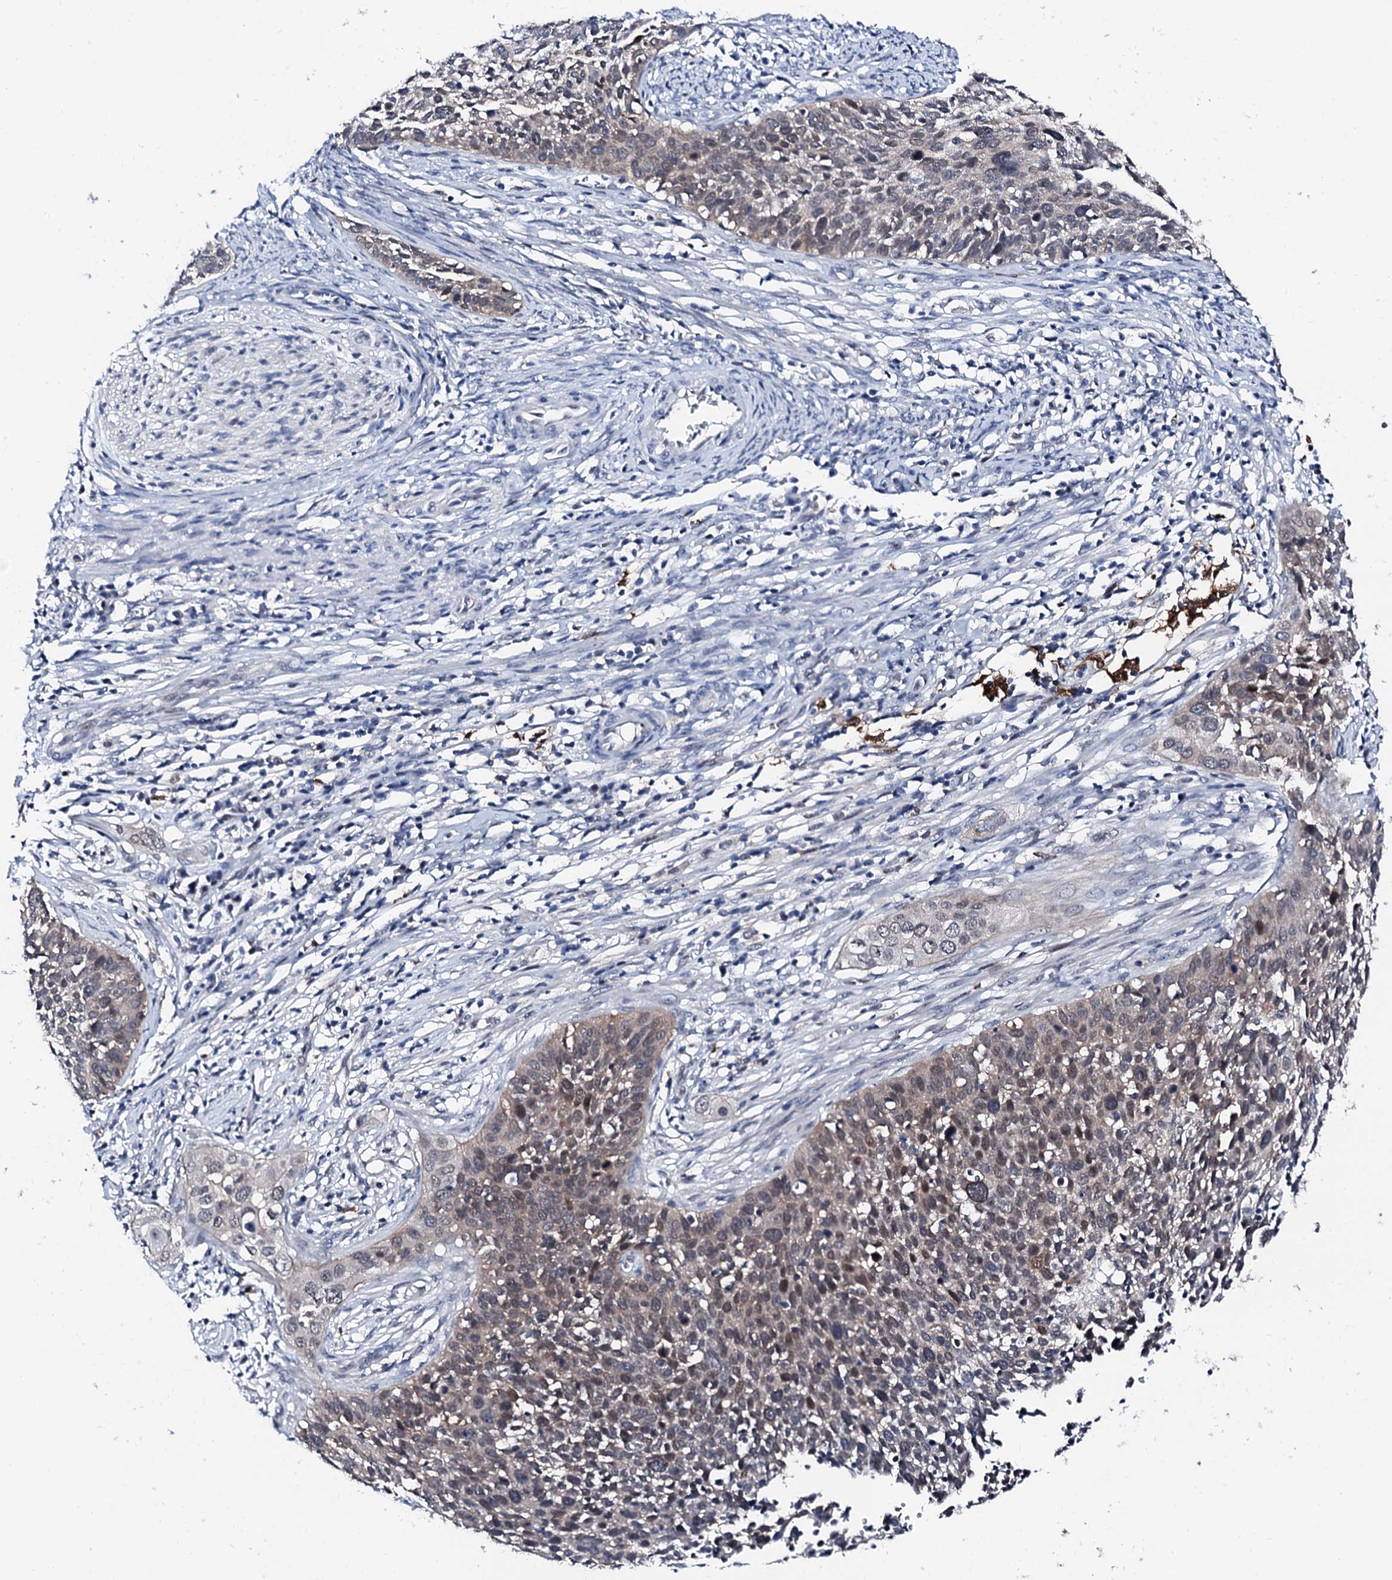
{"staining": {"intensity": "weak", "quantity": "<25%", "location": "cytoplasmic/membranous,nuclear"}, "tissue": "cervical cancer", "cell_type": "Tumor cells", "image_type": "cancer", "snomed": [{"axis": "morphology", "description": "Squamous cell carcinoma, NOS"}, {"axis": "topography", "description": "Cervix"}], "caption": "The image displays no staining of tumor cells in squamous cell carcinoma (cervical).", "gene": "TRAFD1", "patient": {"sex": "female", "age": 34}}